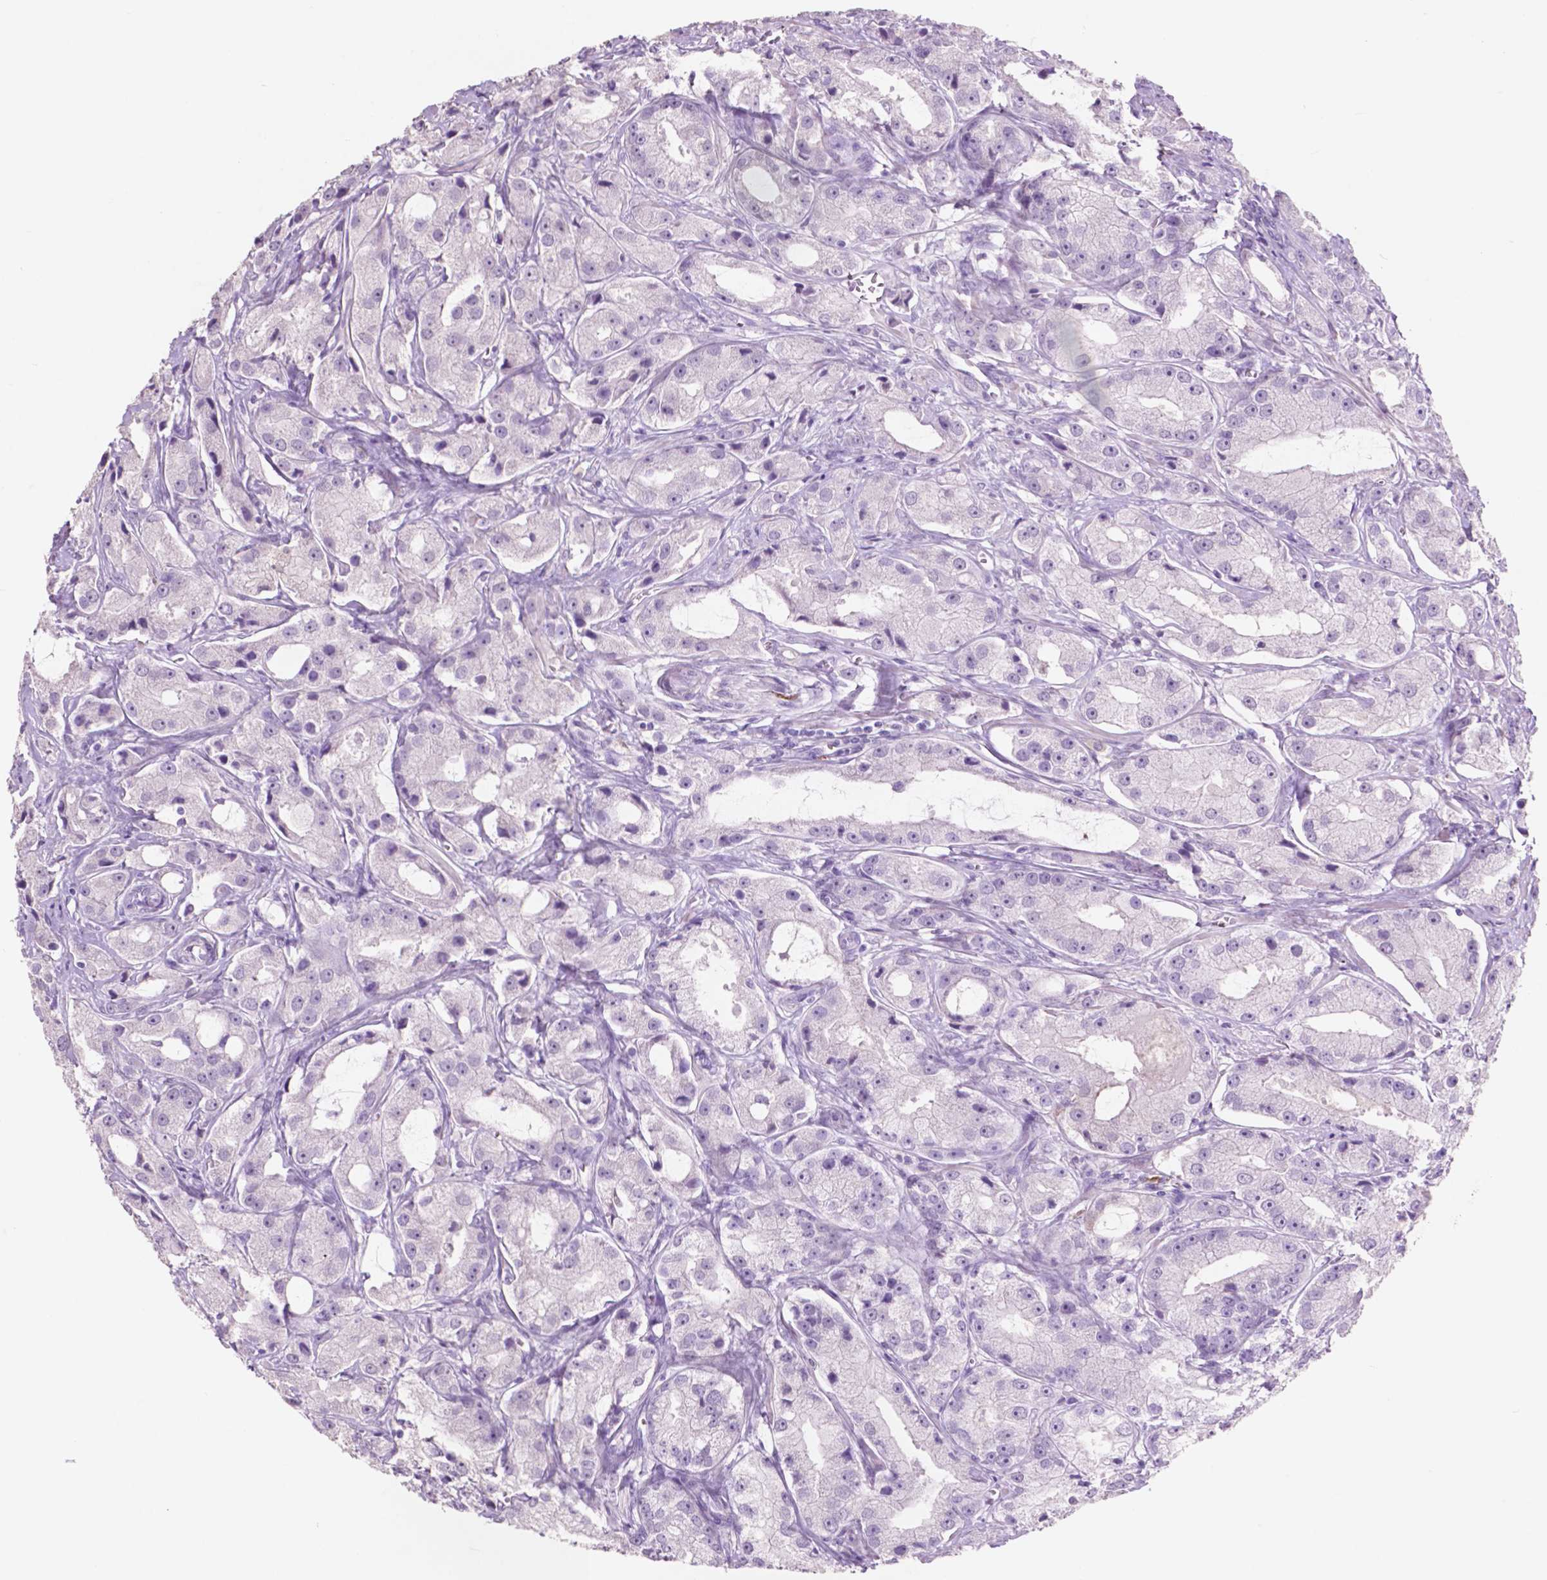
{"staining": {"intensity": "negative", "quantity": "none", "location": "none"}, "tissue": "prostate cancer", "cell_type": "Tumor cells", "image_type": "cancer", "snomed": [{"axis": "morphology", "description": "Adenocarcinoma, High grade"}, {"axis": "topography", "description": "Prostate"}], "caption": "There is no significant positivity in tumor cells of prostate cancer (adenocarcinoma (high-grade)).", "gene": "IDO1", "patient": {"sex": "male", "age": 64}}